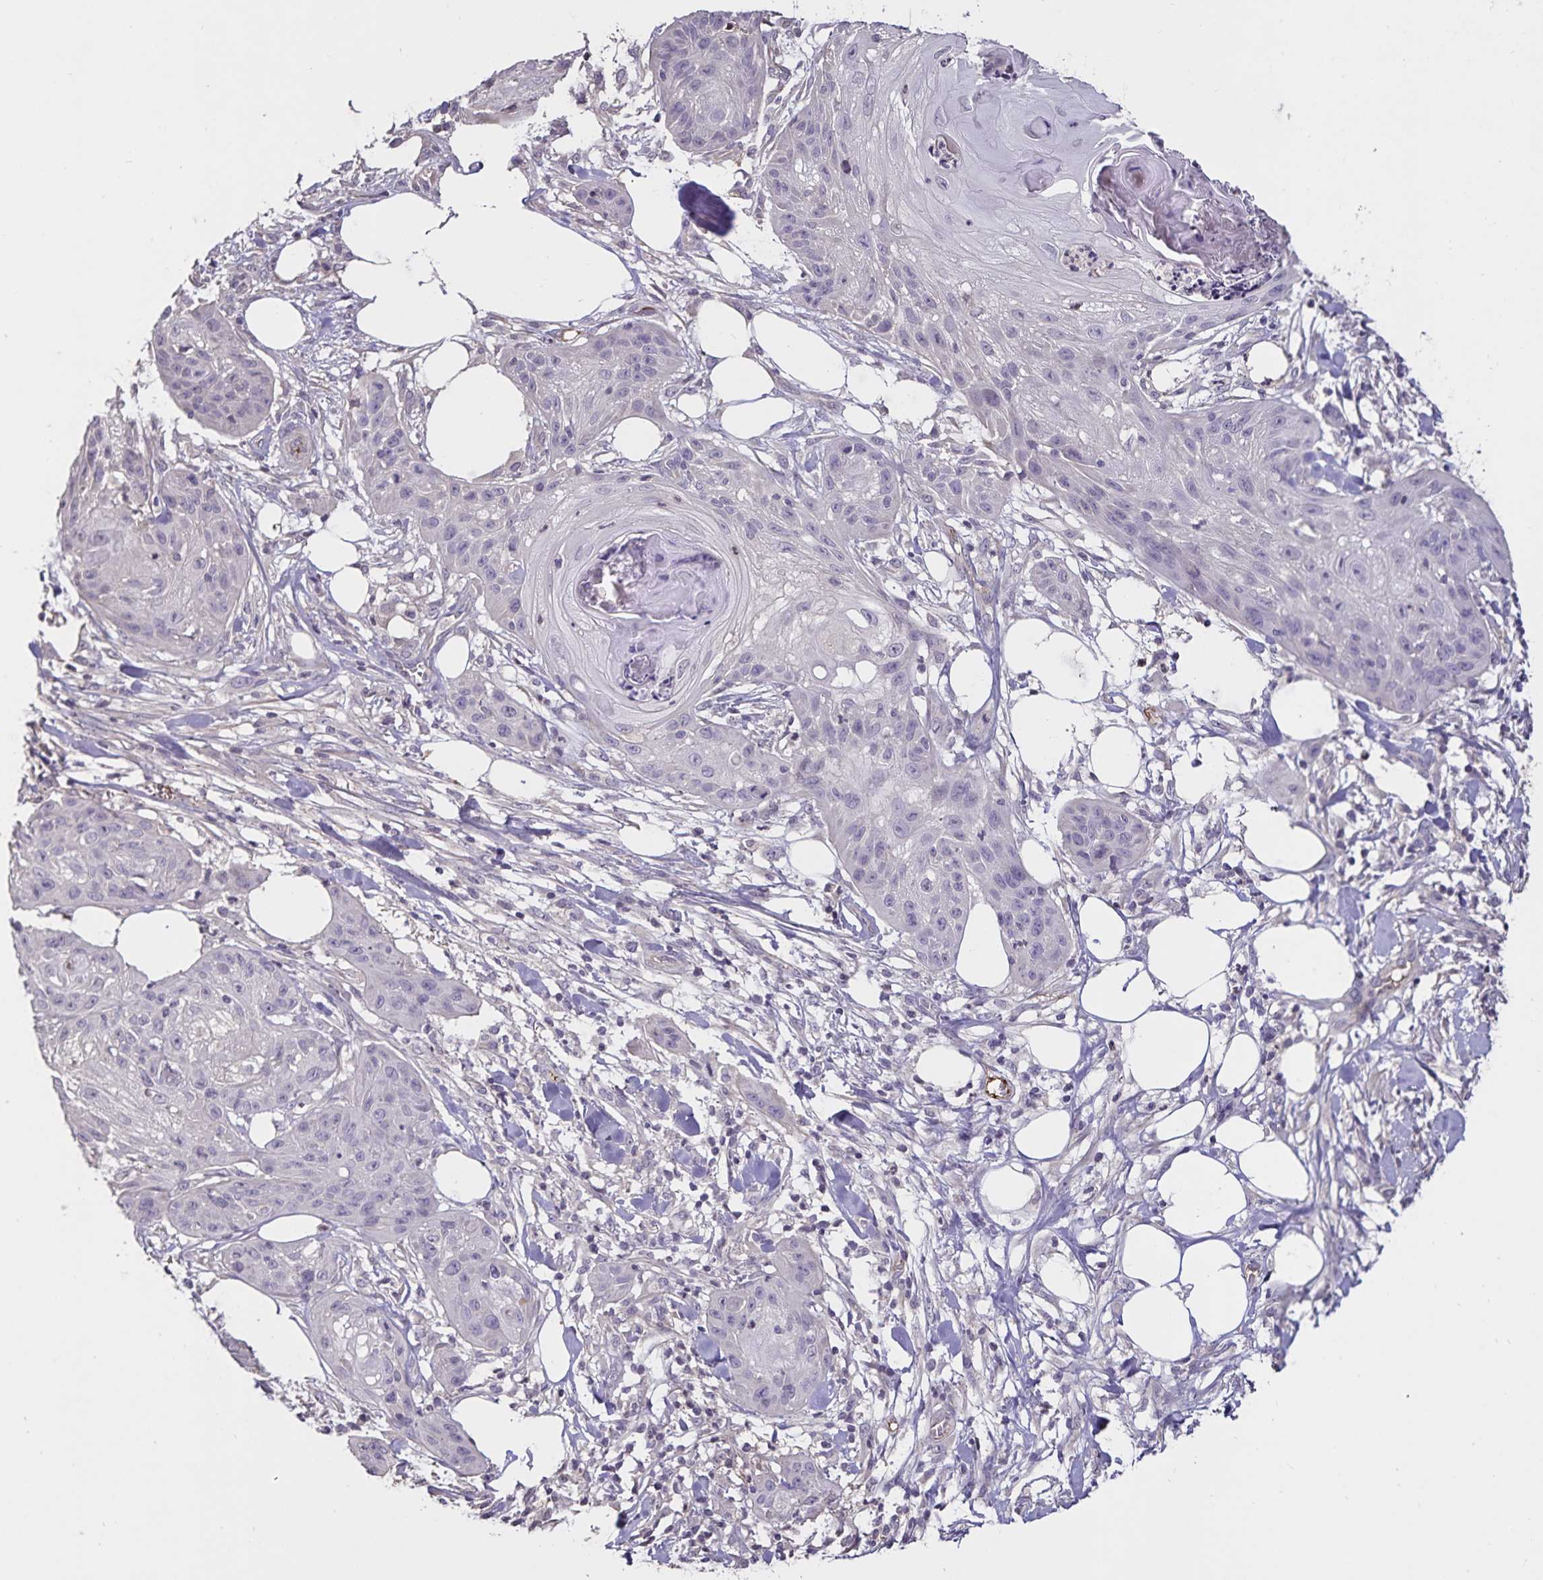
{"staining": {"intensity": "negative", "quantity": "none", "location": "none"}, "tissue": "skin cancer", "cell_type": "Tumor cells", "image_type": "cancer", "snomed": [{"axis": "morphology", "description": "Squamous cell carcinoma, NOS"}, {"axis": "topography", "description": "Skin"}], "caption": "Immunohistochemistry photomicrograph of squamous cell carcinoma (skin) stained for a protein (brown), which reveals no expression in tumor cells.", "gene": "FGG", "patient": {"sex": "female", "age": 88}}